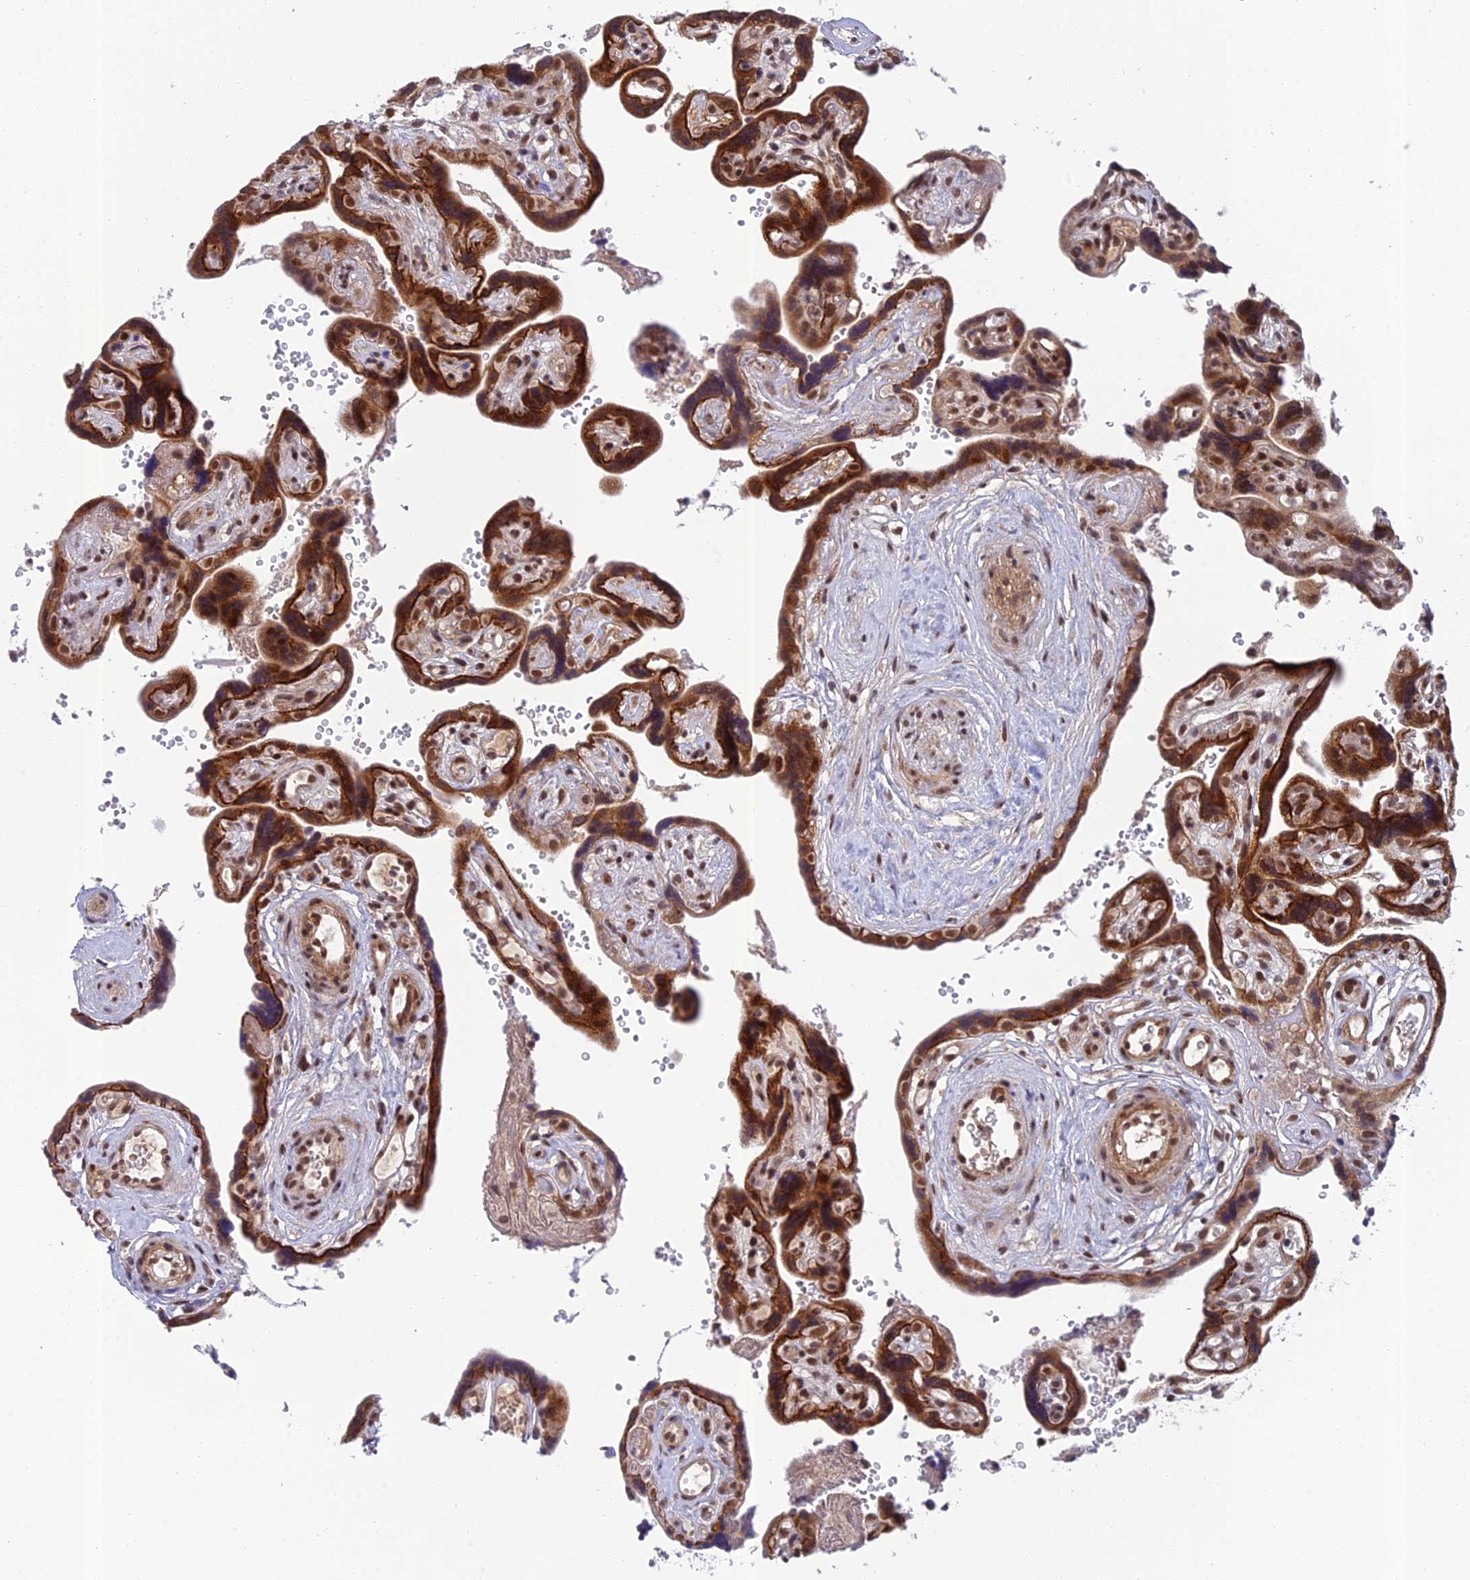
{"staining": {"intensity": "moderate", "quantity": ">75%", "location": "cytoplasmic/membranous,nuclear"}, "tissue": "placenta", "cell_type": "Decidual cells", "image_type": "normal", "snomed": [{"axis": "morphology", "description": "Normal tissue, NOS"}, {"axis": "topography", "description": "Placenta"}], "caption": "Protein staining of normal placenta displays moderate cytoplasmic/membranous,nuclear positivity in approximately >75% of decidual cells.", "gene": "REXO1", "patient": {"sex": "female", "age": 30}}